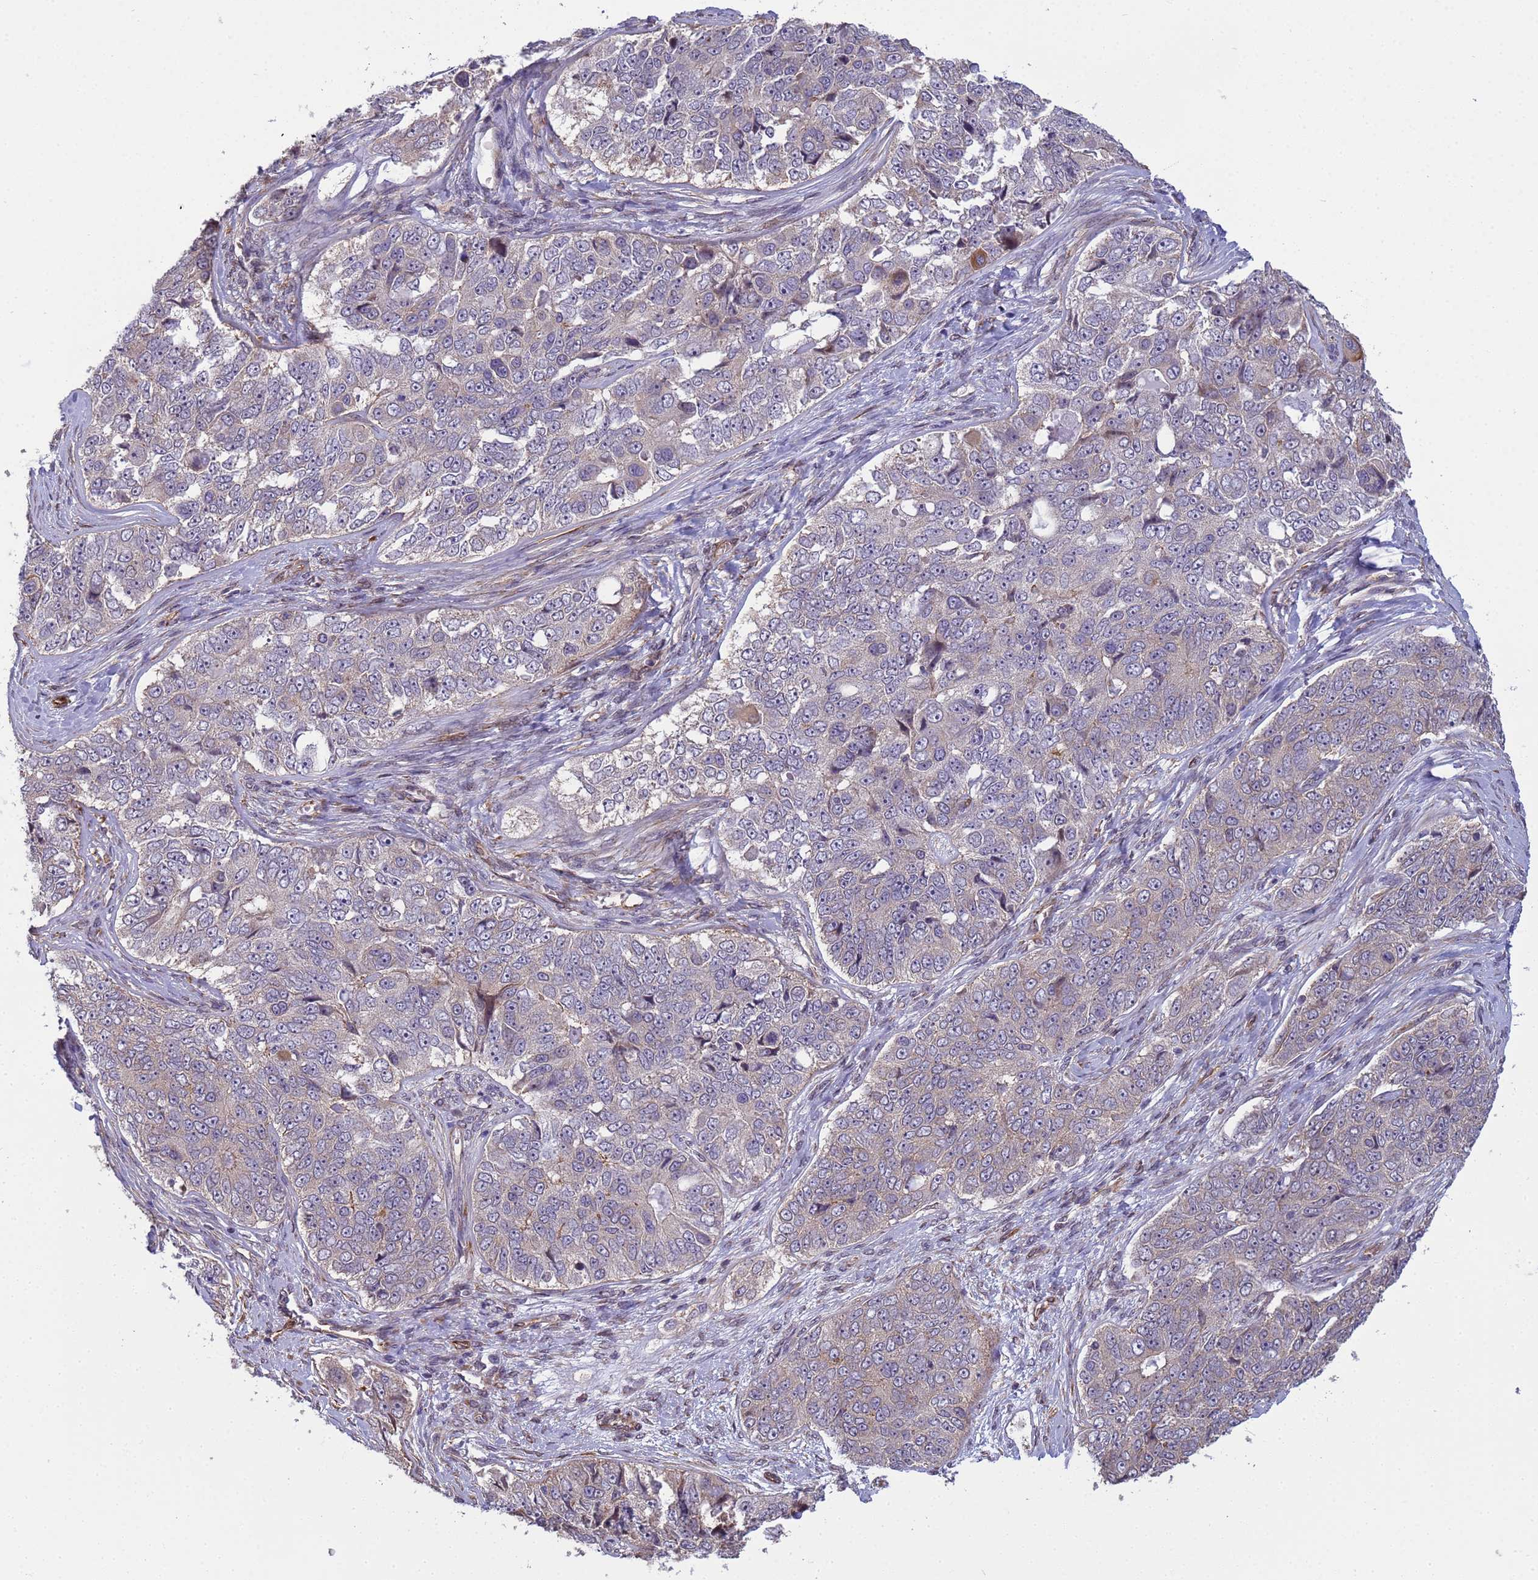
{"staining": {"intensity": "negative", "quantity": "none", "location": "none"}, "tissue": "ovarian cancer", "cell_type": "Tumor cells", "image_type": "cancer", "snomed": [{"axis": "morphology", "description": "Carcinoma, endometroid"}, {"axis": "topography", "description": "Ovary"}], "caption": "Protein analysis of ovarian endometroid carcinoma shows no significant positivity in tumor cells.", "gene": "ITGB4", "patient": {"sex": "female", "age": 51}}